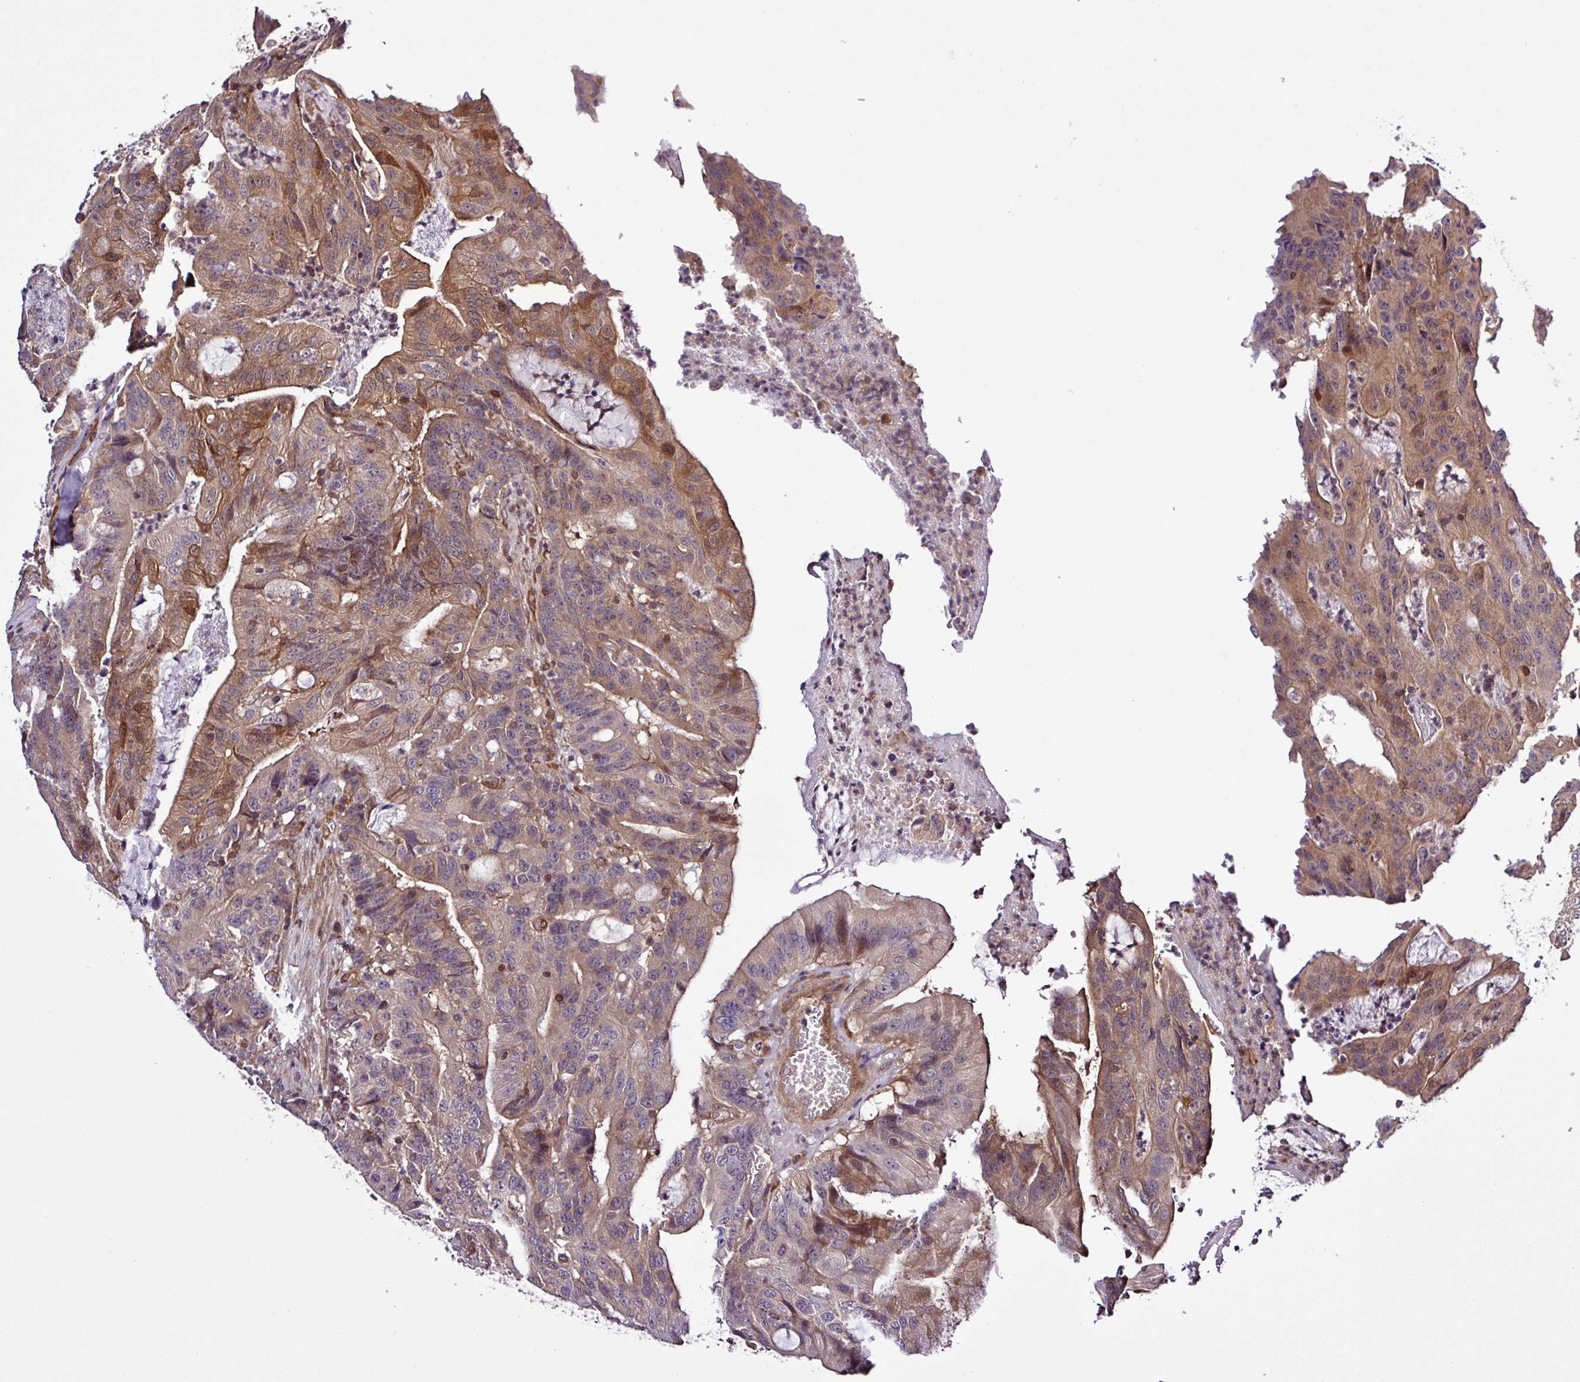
{"staining": {"intensity": "moderate", "quantity": "25%-75%", "location": "cytoplasmic/membranous,nuclear"}, "tissue": "colorectal cancer", "cell_type": "Tumor cells", "image_type": "cancer", "snomed": [{"axis": "morphology", "description": "Adenocarcinoma, NOS"}, {"axis": "topography", "description": "Colon"}], "caption": "This photomicrograph demonstrates adenocarcinoma (colorectal) stained with immunohistochemistry to label a protein in brown. The cytoplasmic/membranous and nuclear of tumor cells show moderate positivity for the protein. Nuclei are counter-stained blue.", "gene": "CARHSP1", "patient": {"sex": "male", "age": 83}}